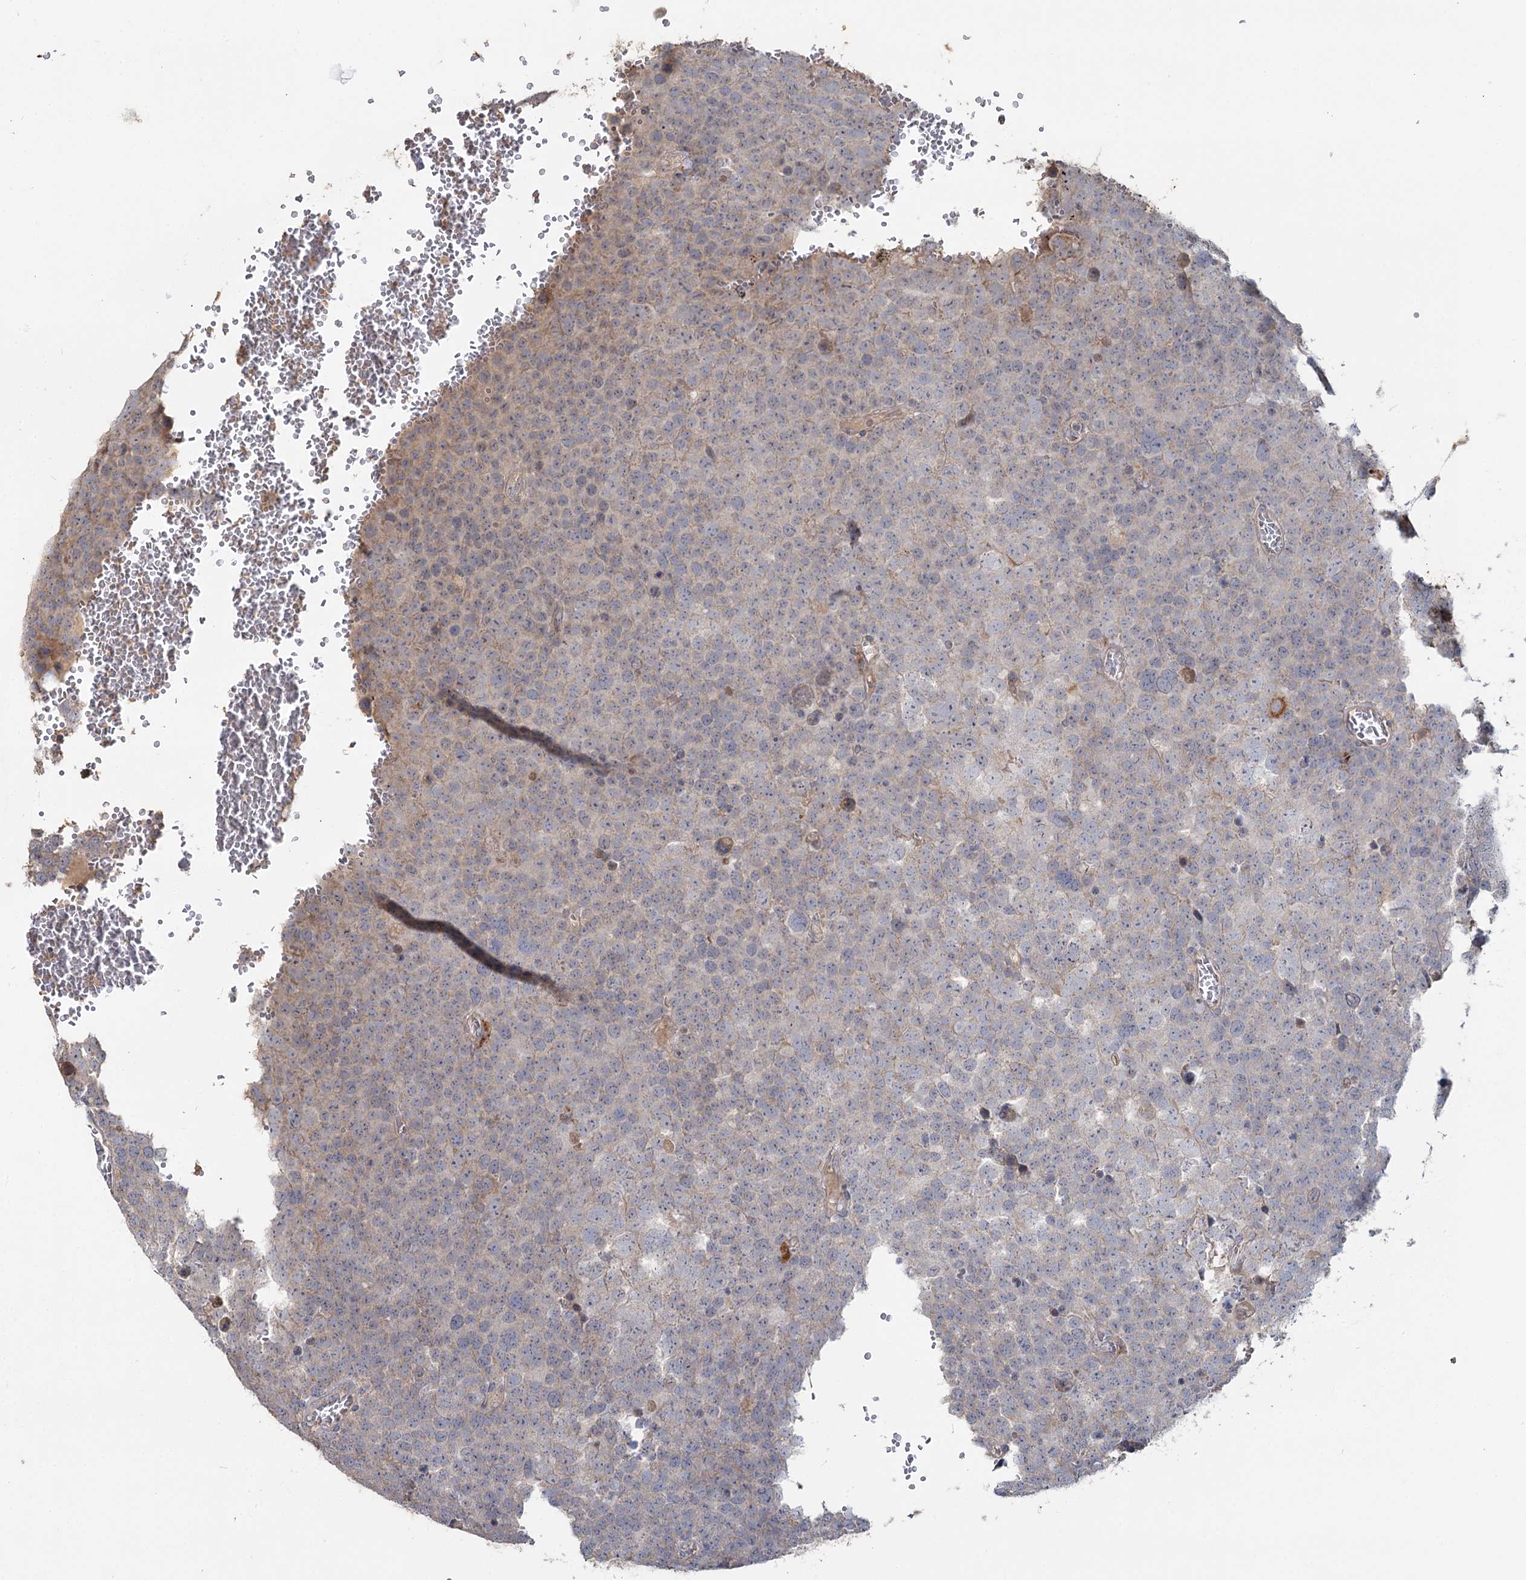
{"staining": {"intensity": "negative", "quantity": "none", "location": "none"}, "tissue": "testis cancer", "cell_type": "Tumor cells", "image_type": "cancer", "snomed": [{"axis": "morphology", "description": "Seminoma, NOS"}, {"axis": "topography", "description": "Testis"}], "caption": "Human seminoma (testis) stained for a protein using IHC shows no expression in tumor cells.", "gene": "ANGPTL5", "patient": {"sex": "male", "age": 71}}